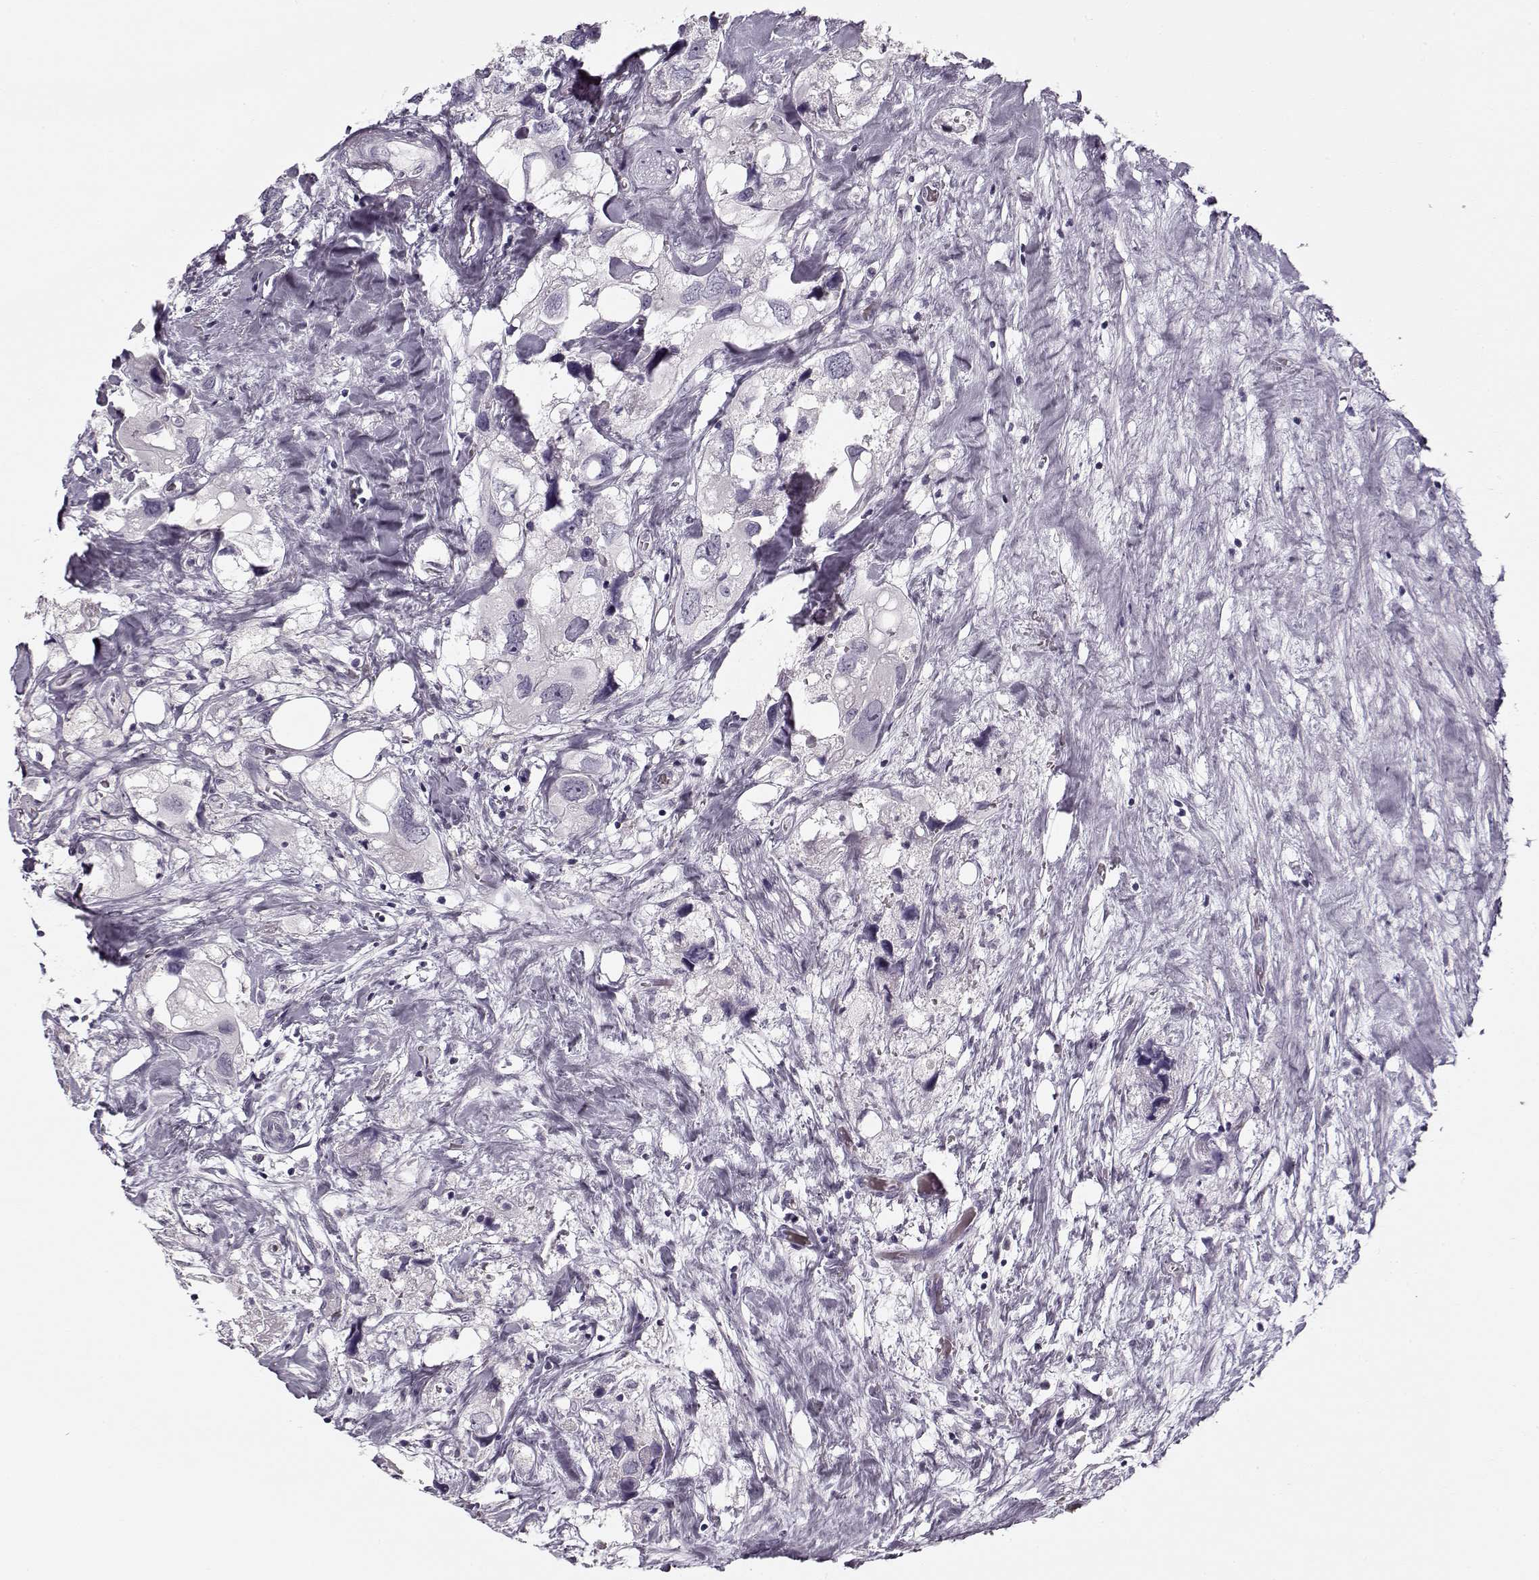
{"staining": {"intensity": "negative", "quantity": "none", "location": "none"}, "tissue": "urothelial cancer", "cell_type": "Tumor cells", "image_type": "cancer", "snomed": [{"axis": "morphology", "description": "Urothelial carcinoma, High grade"}, {"axis": "topography", "description": "Urinary bladder"}], "caption": "An IHC histopathology image of urothelial cancer is shown. There is no staining in tumor cells of urothelial cancer. (Brightfield microscopy of DAB IHC at high magnification).", "gene": "PNMT", "patient": {"sex": "male", "age": 59}}